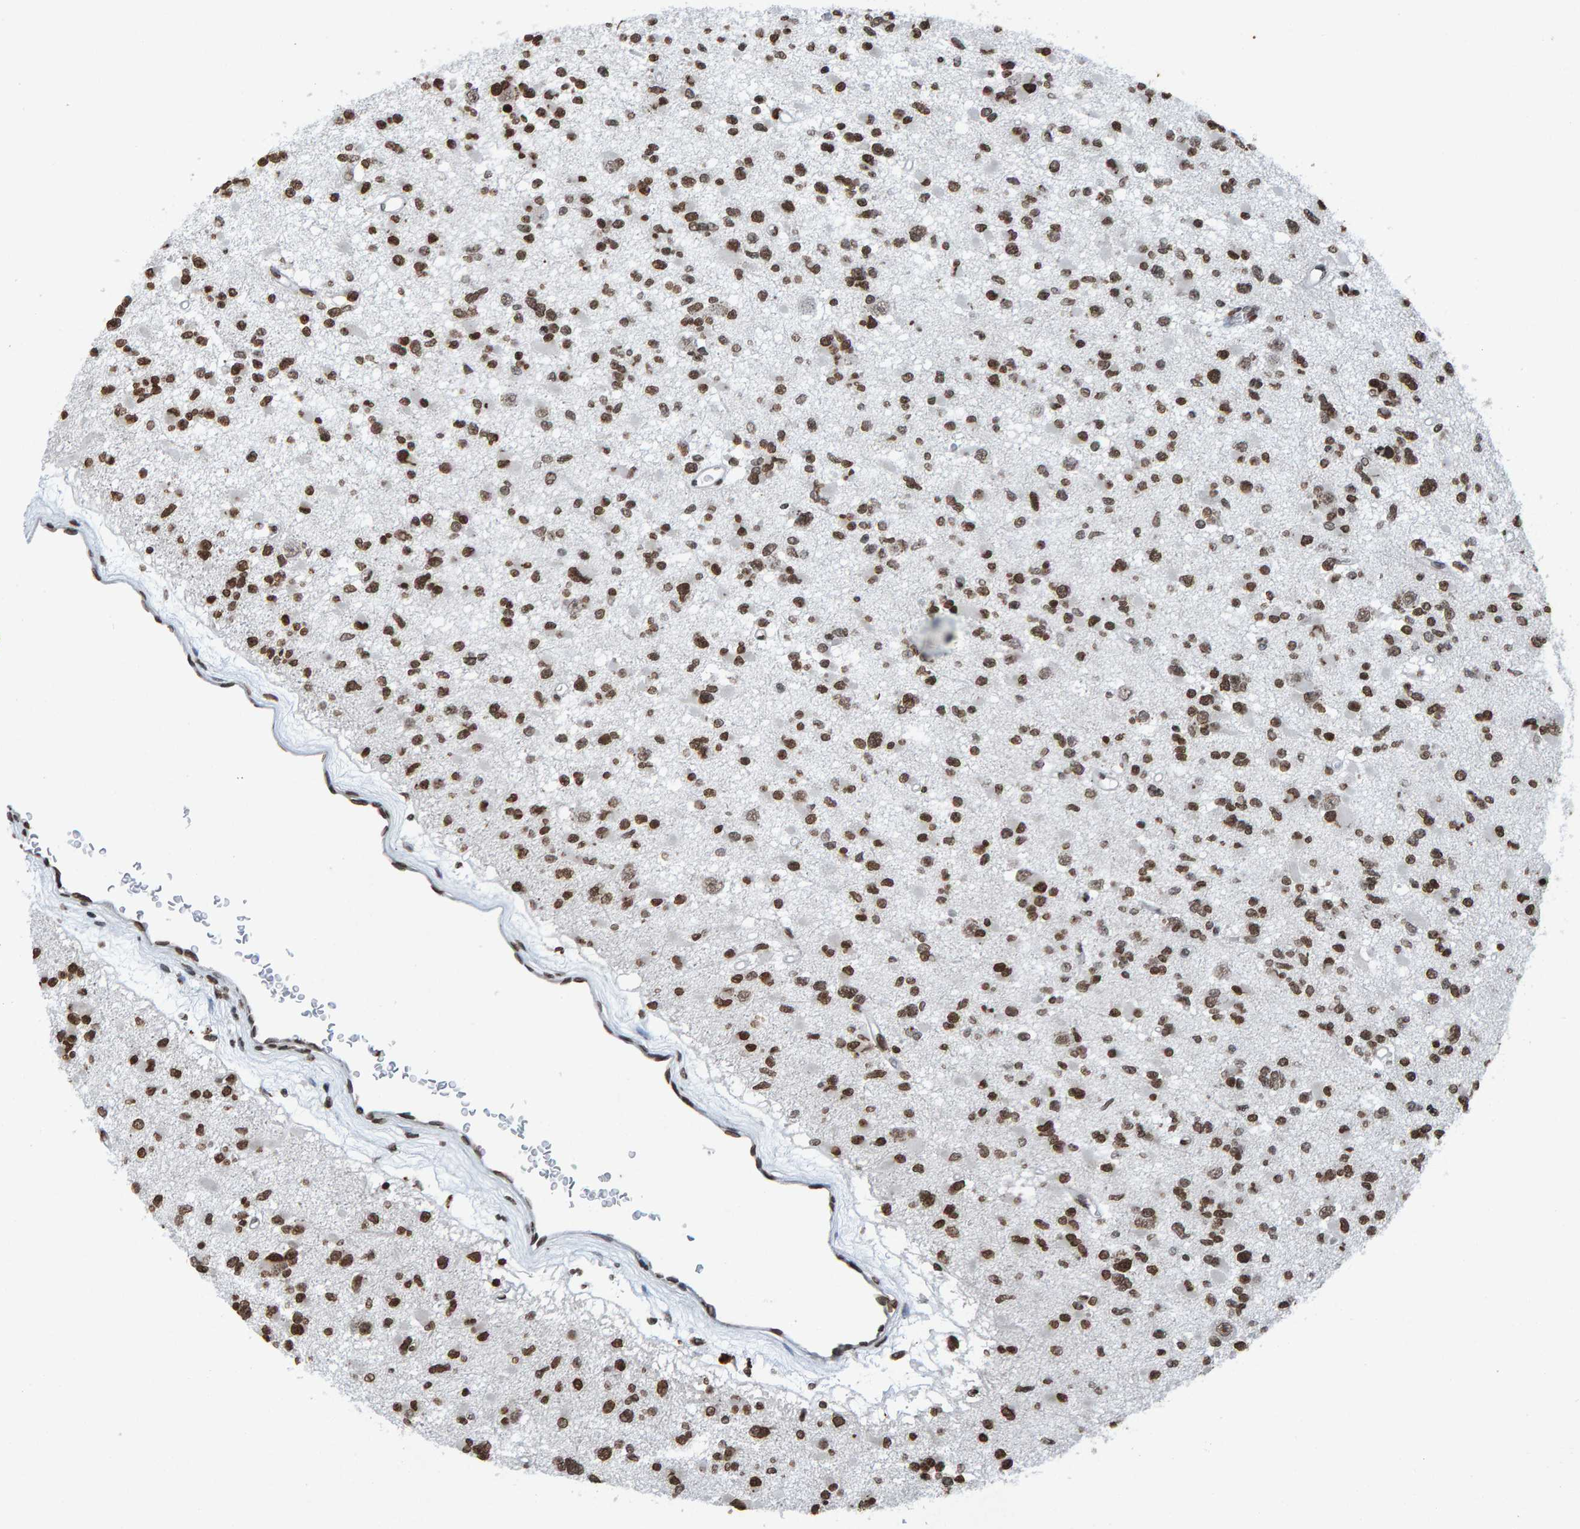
{"staining": {"intensity": "moderate", "quantity": ">75%", "location": "nuclear"}, "tissue": "glioma", "cell_type": "Tumor cells", "image_type": "cancer", "snomed": [{"axis": "morphology", "description": "Glioma, malignant, Low grade"}, {"axis": "topography", "description": "Brain"}], "caption": "The immunohistochemical stain labels moderate nuclear expression in tumor cells of low-grade glioma (malignant) tissue. The protein of interest is stained brown, and the nuclei are stained in blue (DAB (3,3'-diaminobenzidine) IHC with brightfield microscopy, high magnification).", "gene": "H2AZ1", "patient": {"sex": "female", "age": 22}}